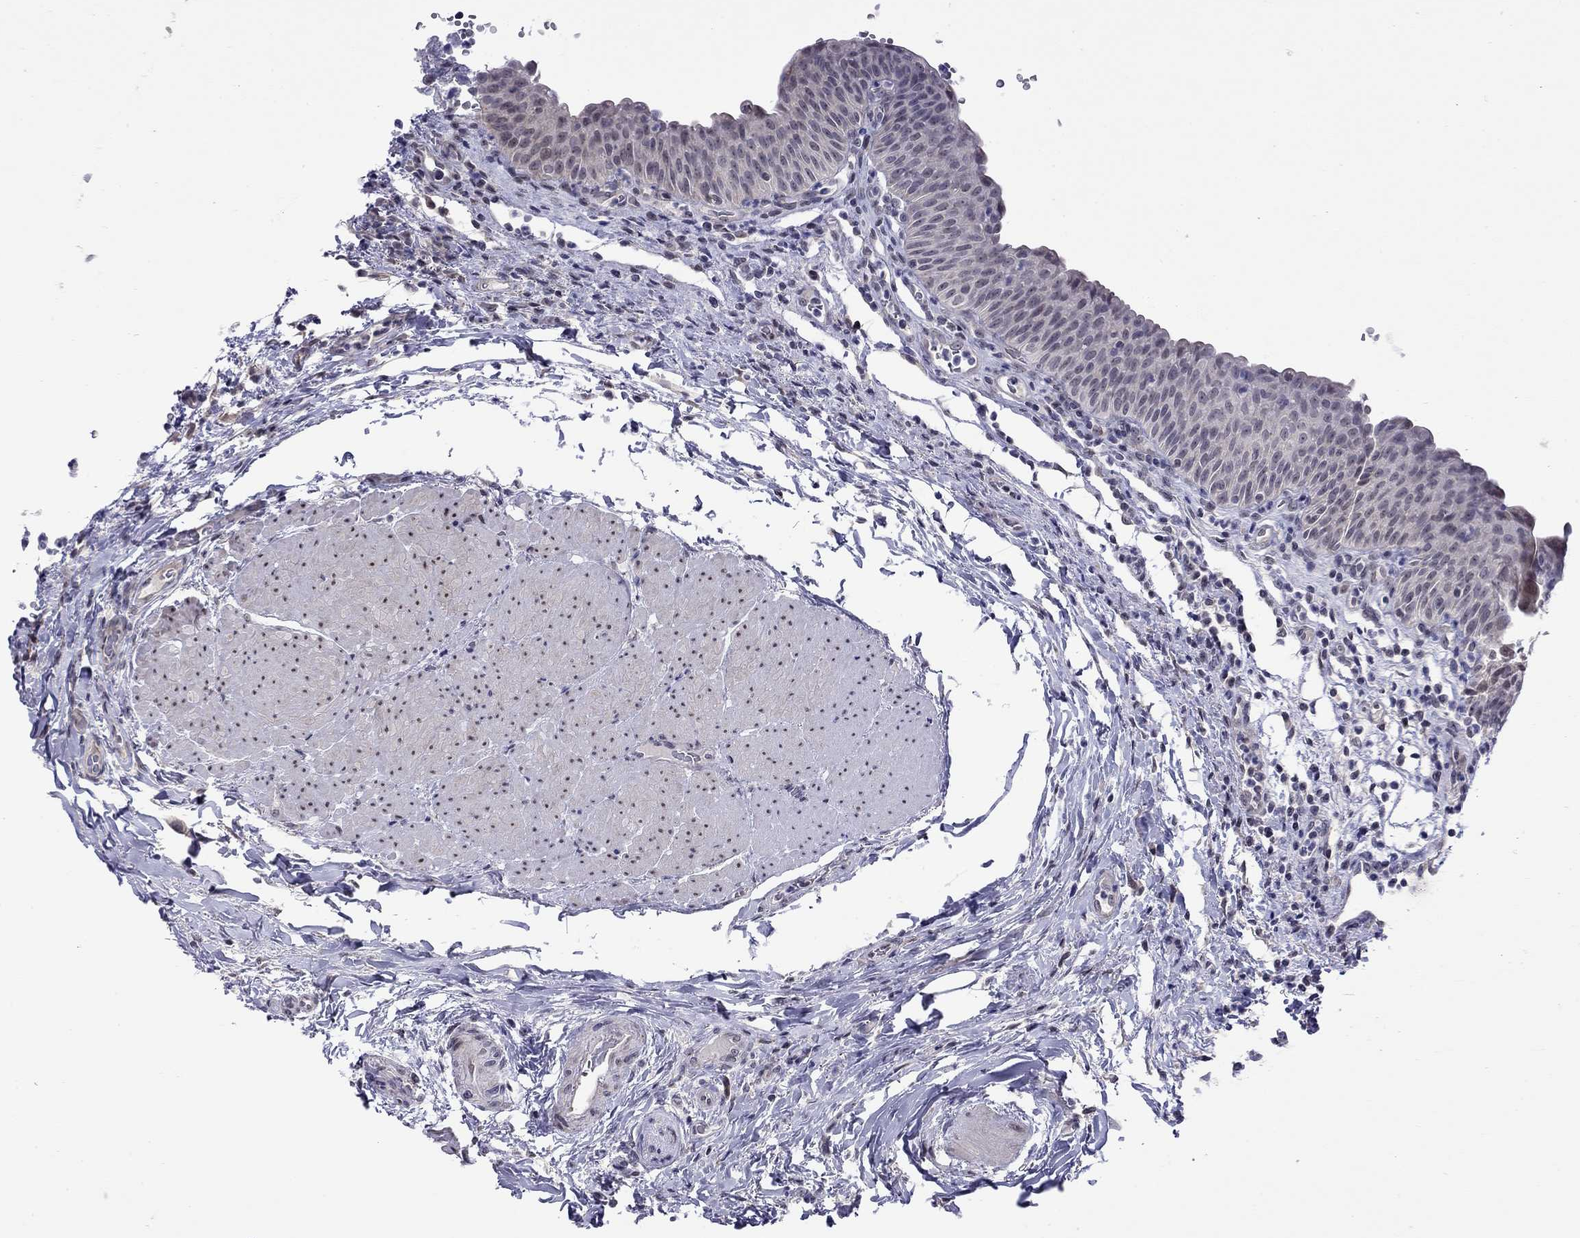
{"staining": {"intensity": "negative", "quantity": "none", "location": "none"}, "tissue": "urinary bladder", "cell_type": "Urothelial cells", "image_type": "normal", "snomed": [{"axis": "morphology", "description": "Normal tissue, NOS"}, {"axis": "topography", "description": "Urinary bladder"}], "caption": "High power microscopy micrograph of an IHC image of normal urinary bladder, revealing no significant expression in urothelial cells. The staining was performed using DAB to visualize the protein expression in brown, while the nuclei were stained in blue with hematoxylin (Magnification: 20x).", "gene": "HES5", "patient": {"sex": "male", "age": 66}}